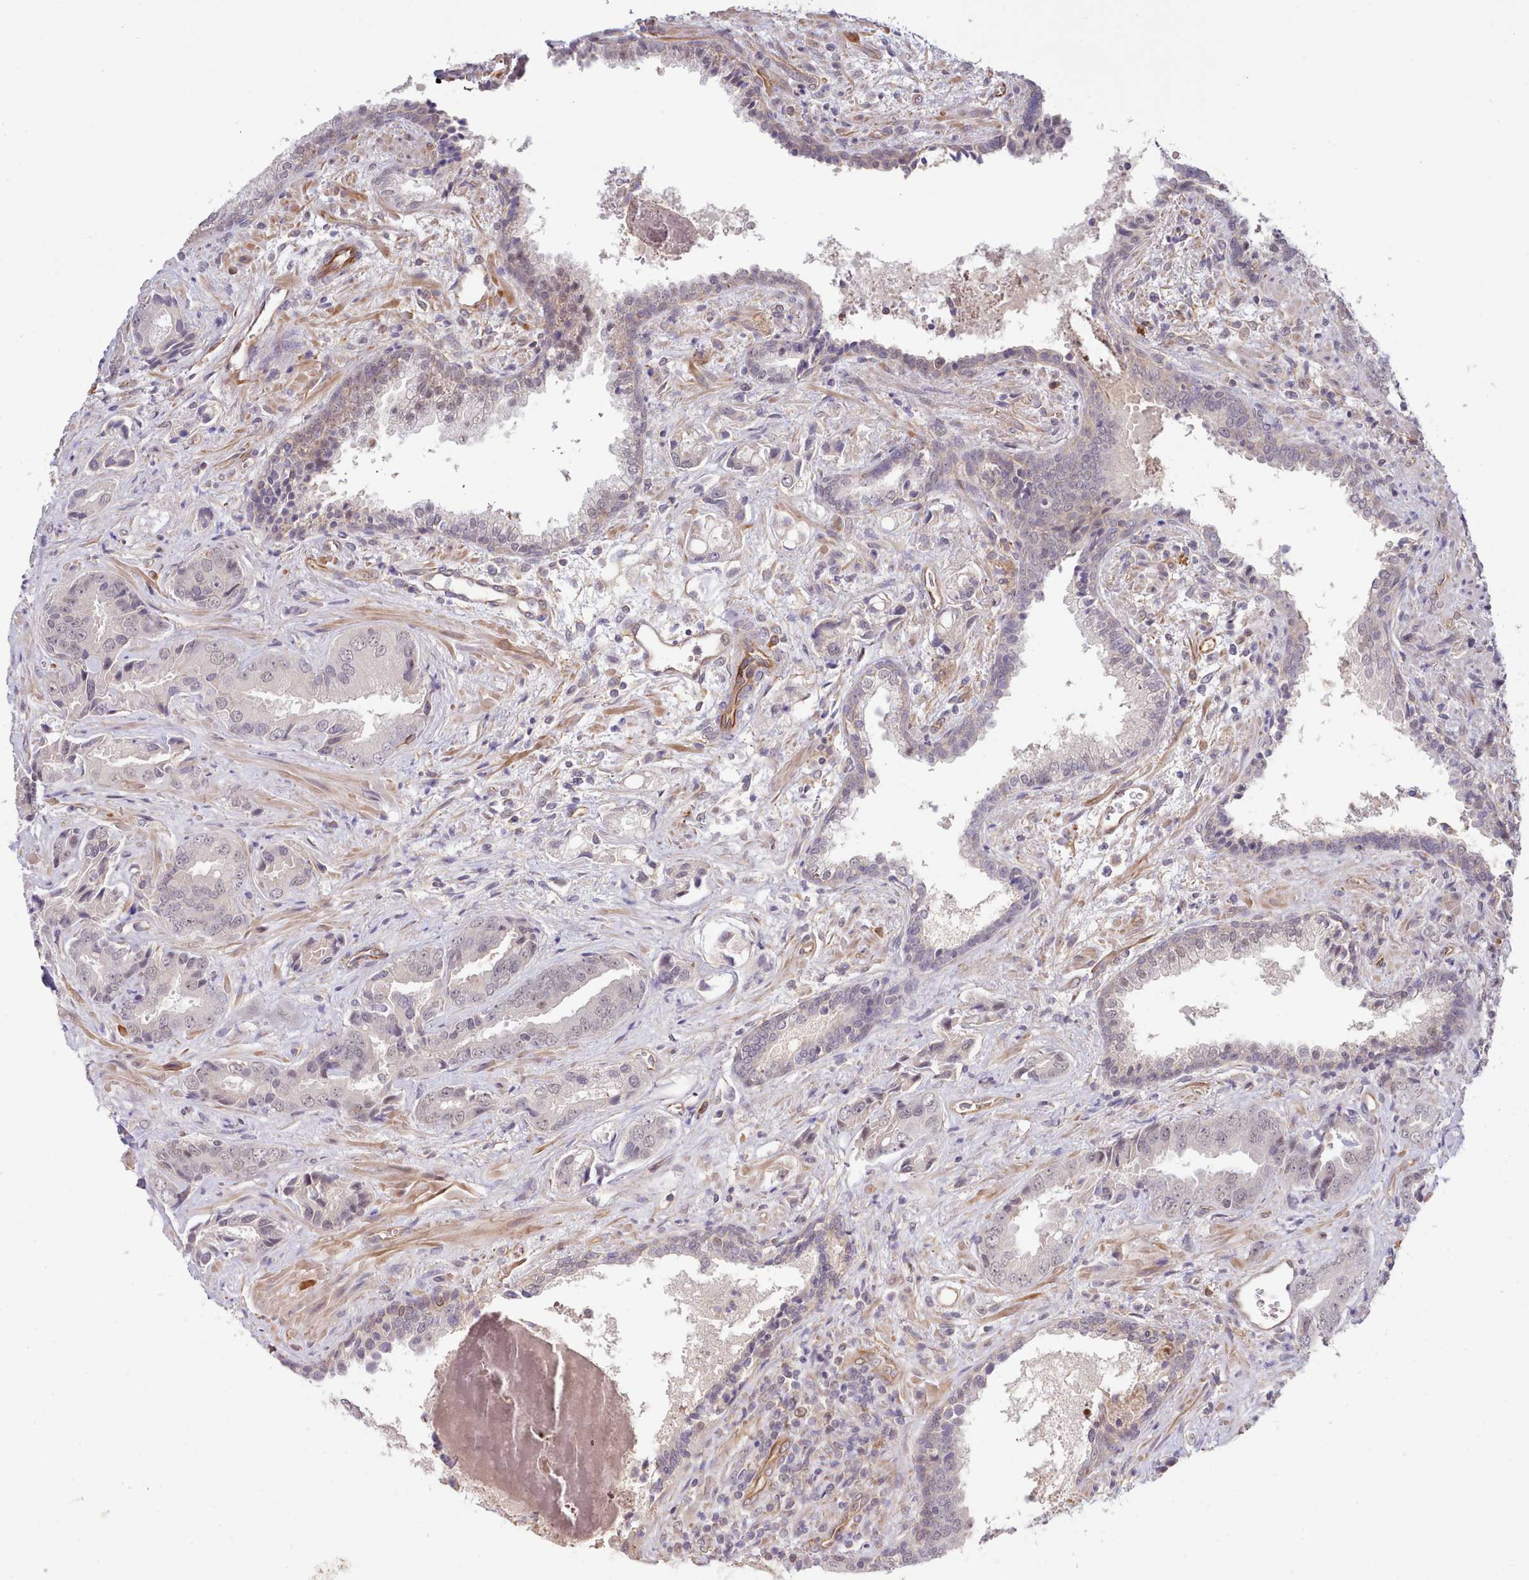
{"staining": {"intensity": "weak", "quantity": "25%-75%", "location": "nuclear"}, "tissue": "prostate cancer", "cell_type": "Tumor cells", "image_type": "cancer", "snomed": [{"axis": "morphology", "description": "Adenocarcinoma, High grade"}, {"axis": "topography", "description": "Prostate"}], "caption": "Prostate cancer stained with immunohistochemistry (IHC) shows weak nuclear expression in approximately 25%-75% of tumor cells.", "gene": "ZC3H13", "patient": {"sex": "male", "age": 71}}